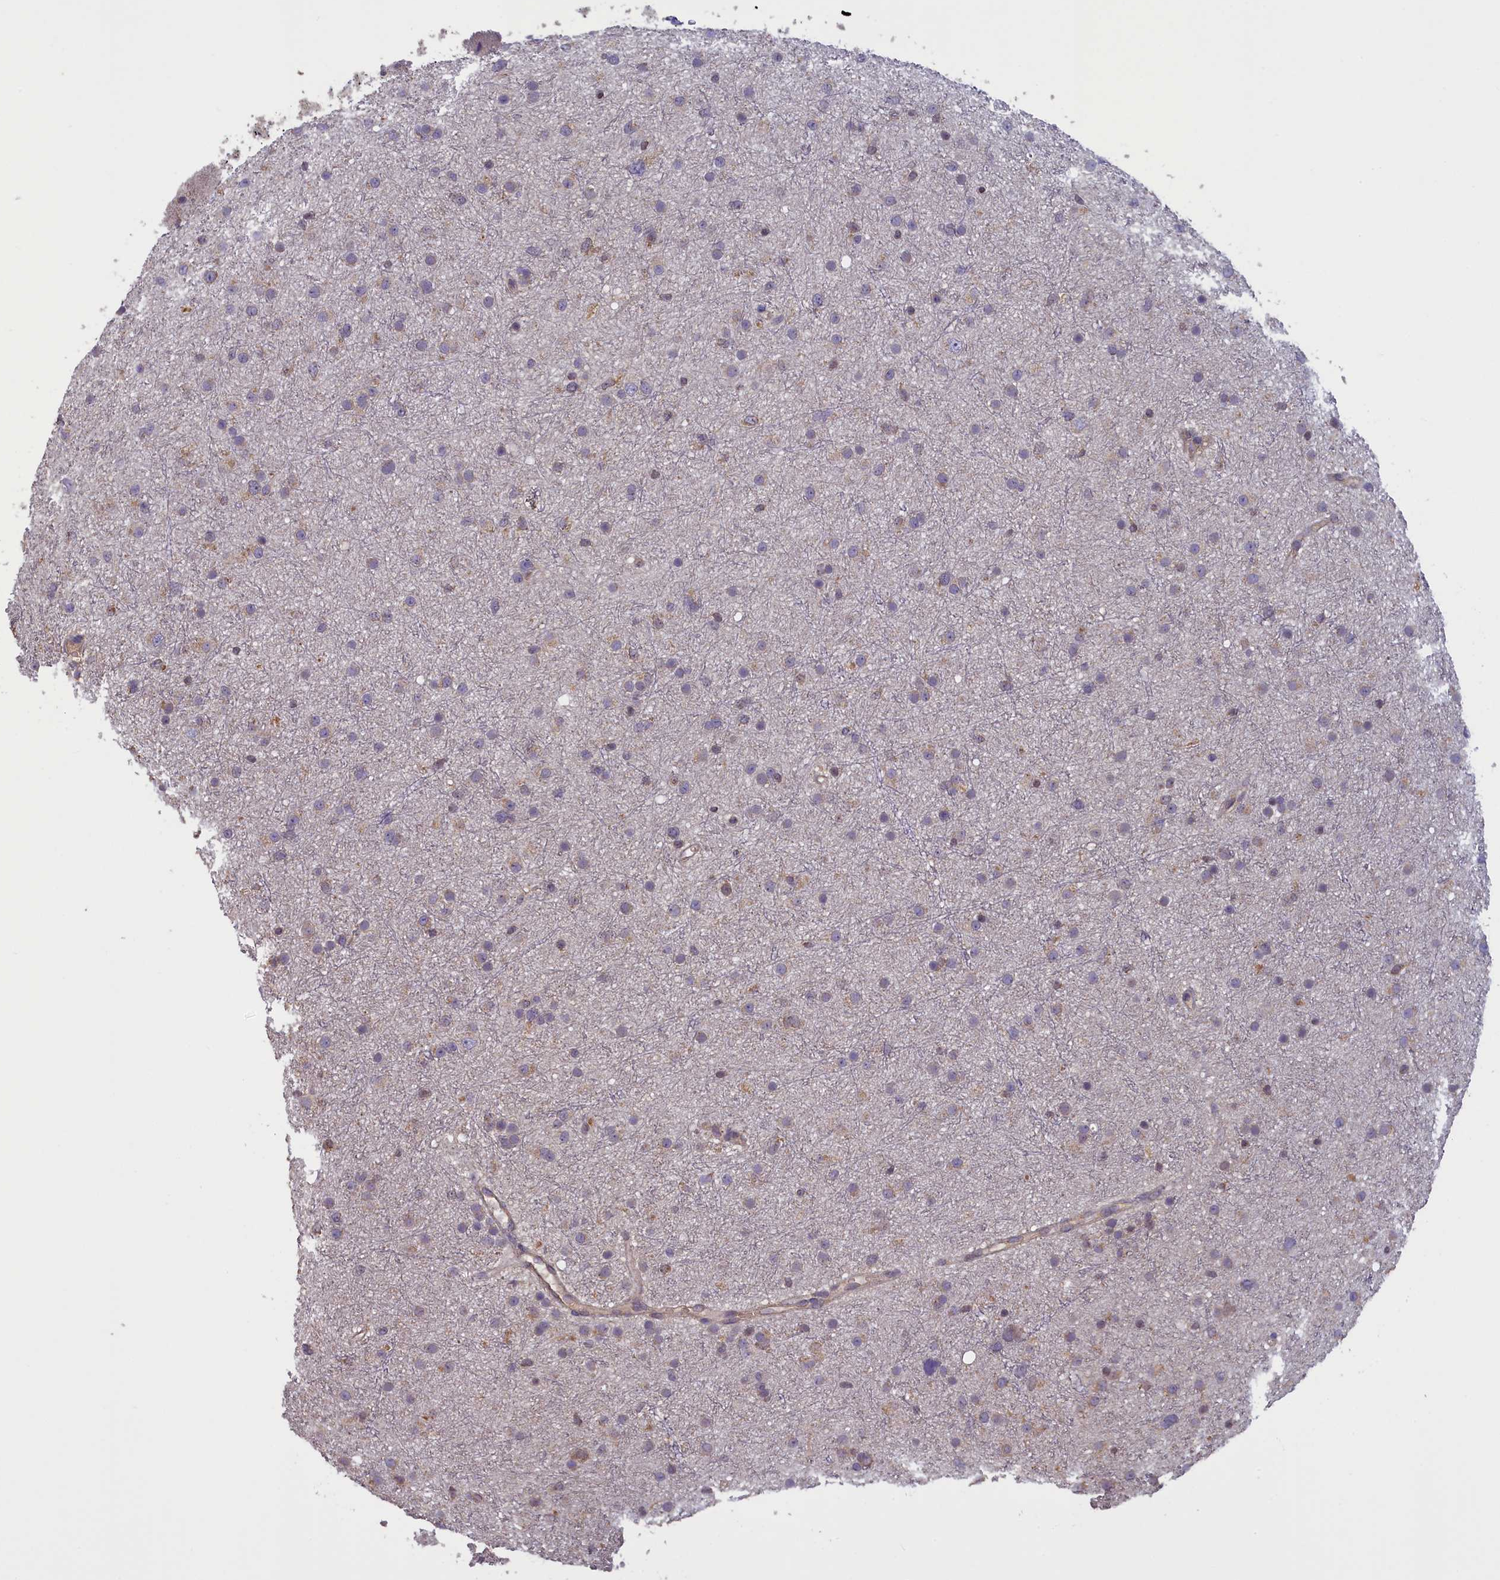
{"staining": {"intensity": "negative", "quantity": "none", "location": "none"}, "tissue": "glioma", "cell_type": "Tumor cells", "image_type": "cancer", "snomed": [{"axis": "morphology", "description": "Glioma, malignant, Low grade"}, {"axis": "topography", "description": "Cerebral cortex"}], "caption": "A histopathology image of malignant glioma (low-grade) stained for a protein reveals no brown staining in tumor cells.", "gene": "NUBP1", "patient": {"sex": "female", "age": 39}}